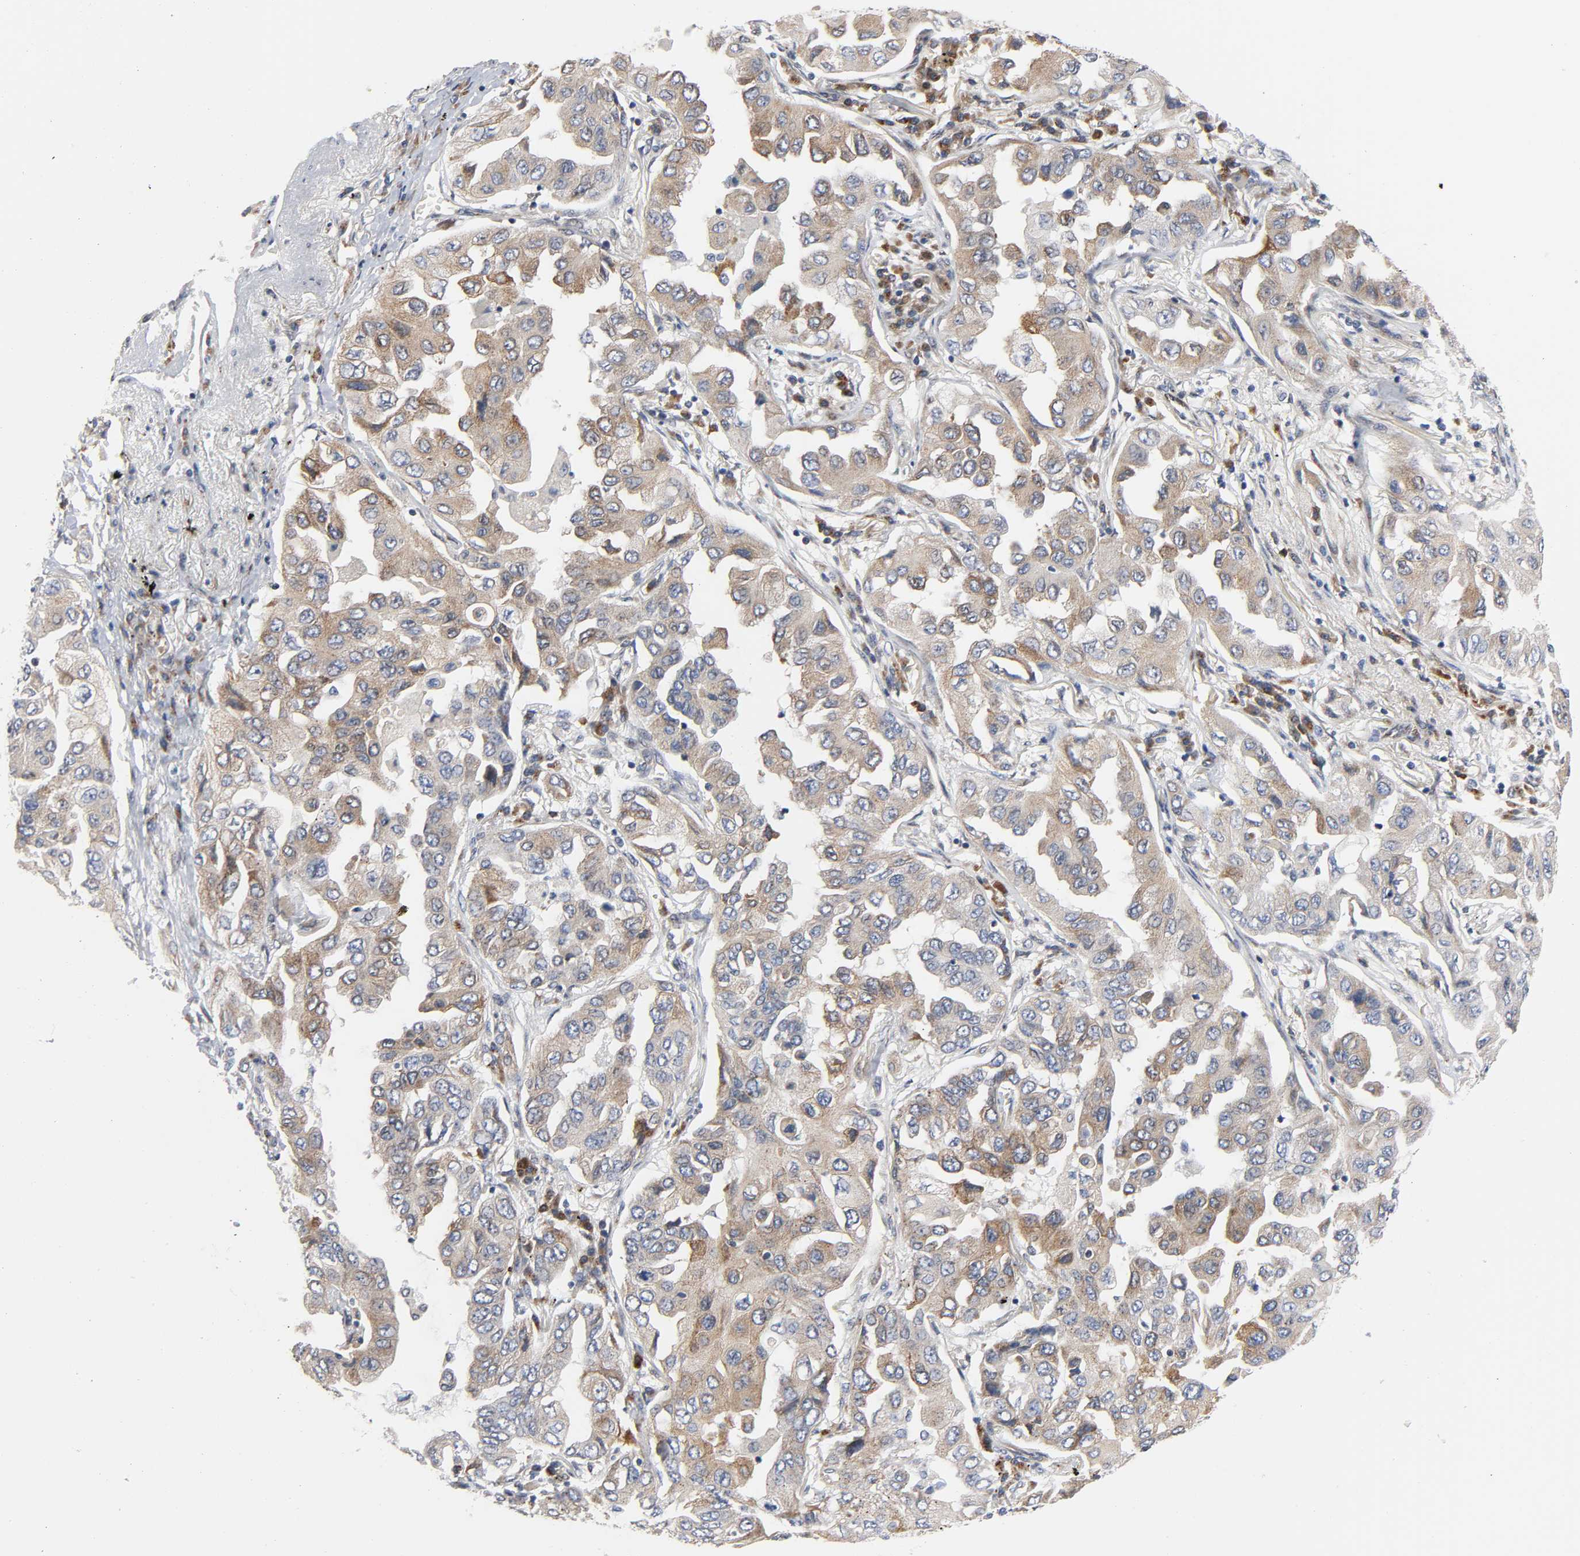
{"staining": {"intensity": "moderate", "quantity": "25%-75%", "location": "cytoplasmic/membranous"}, "tissue": "lung cancer", "cell_type": "Tumor cells", "image_type": "cancer", "snomed": [{"axis": "morphology", "description": "Adenocarcinoma, NOS"}, {"axis": "topography", "description": "Lung"}], "caption": "Moderate cytoplasmic/membranous protein staining is present in about 25%-75% of tumor cells in adenocarcinoma (lung).", "gene": "ASB6", "patient": {"sex": "female", "age": 65}}